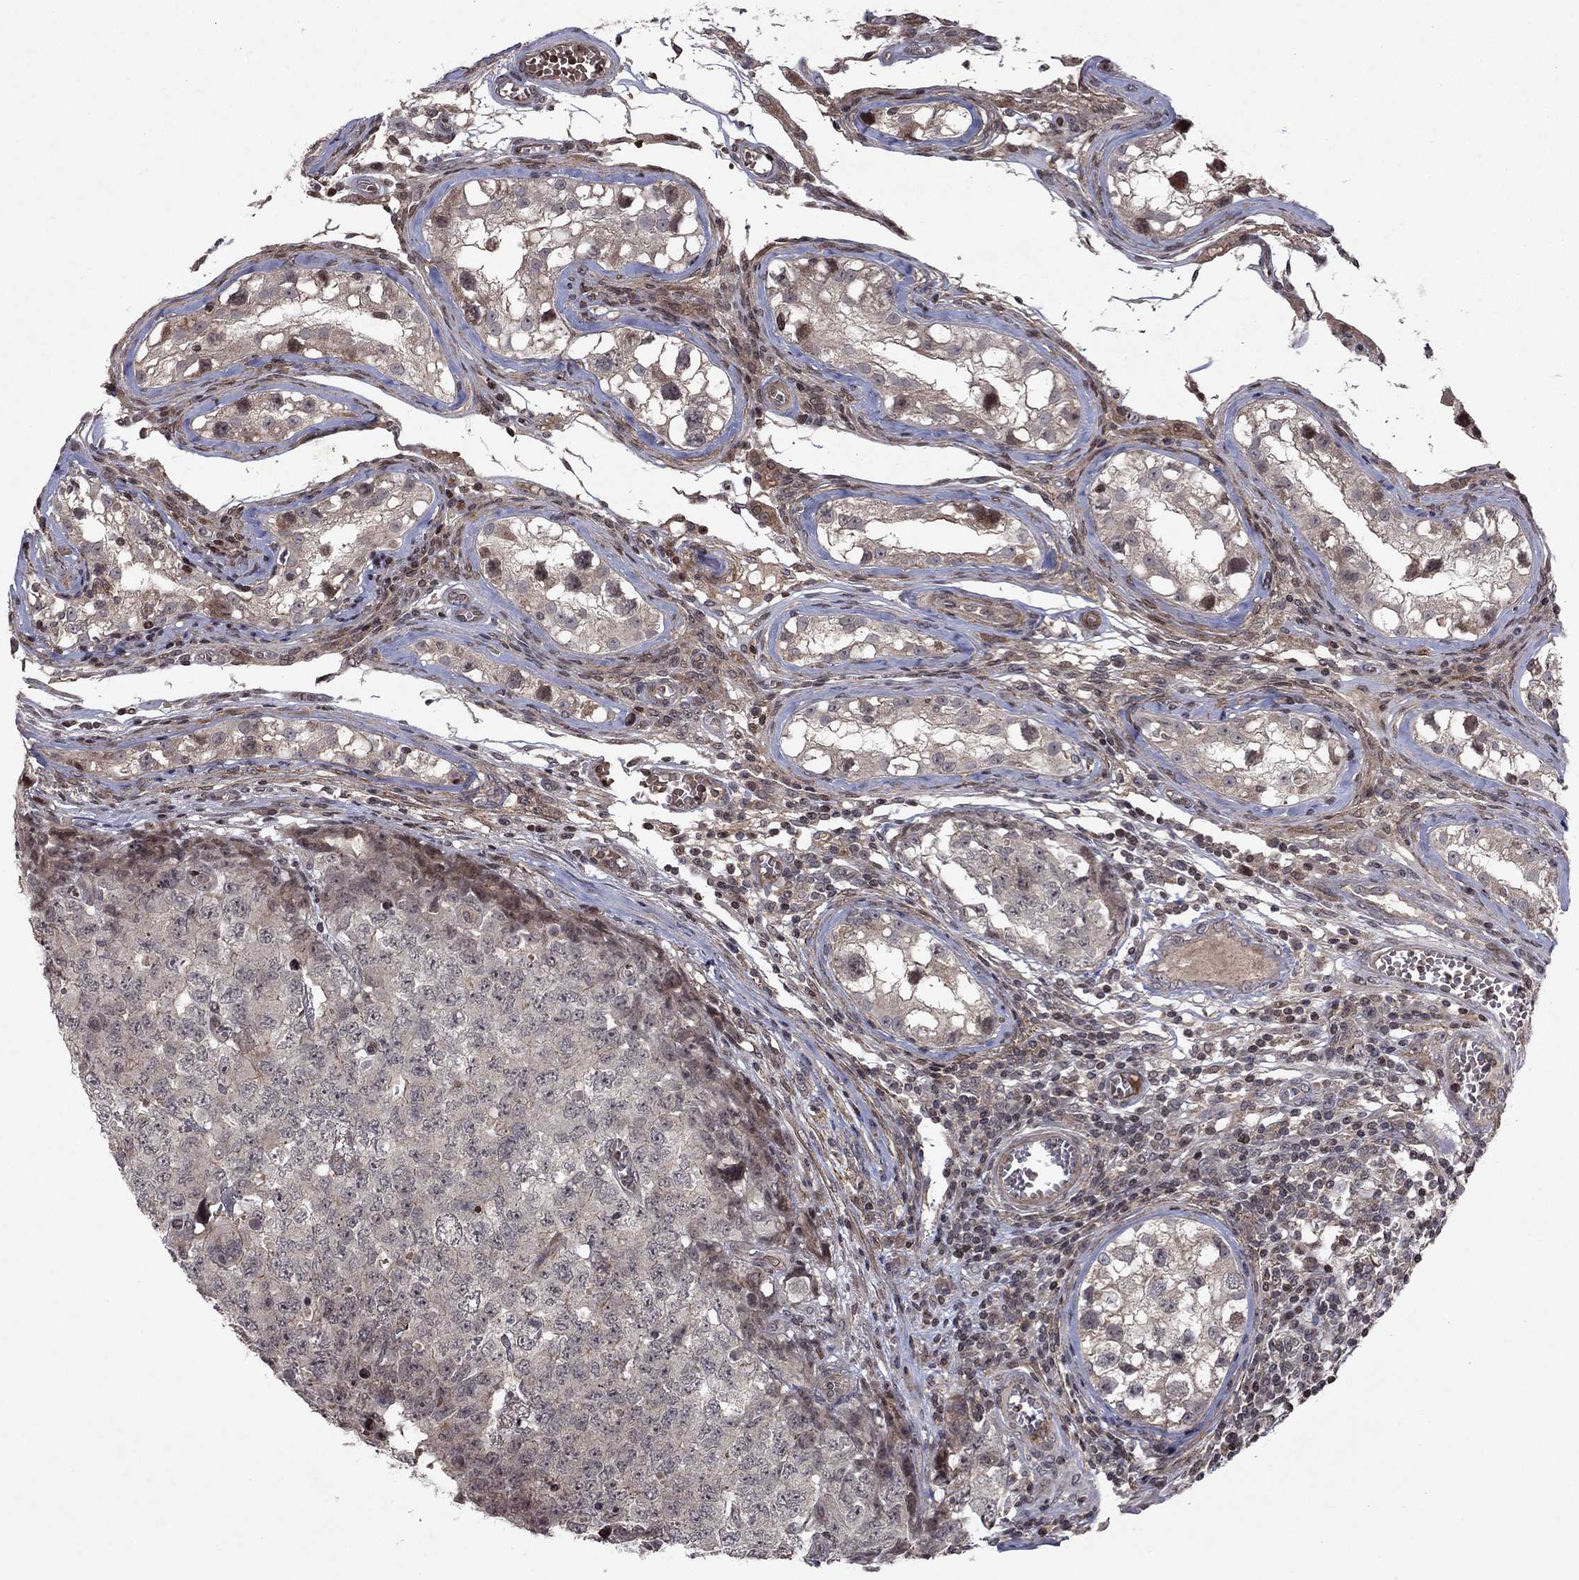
{"staining": {"intensity": "negative", "quantity": "none", "location": "none"}, "tissue": "testis cancer", "cell_type": "Tumor cells", "image_type": "cancer", "snomed": [{"axis": "morphology", "description": "Carcinoma, Embryonal, NOS"}, {"axis": "topography", "description": "Testis"}], "caption": "Immunohistochemical staining of embryonal carcinoma (testis) exhibits no significant positivity in tumor cells.", "gene": "SORBS1", "patient": {"sex": "male", "age": 23}}